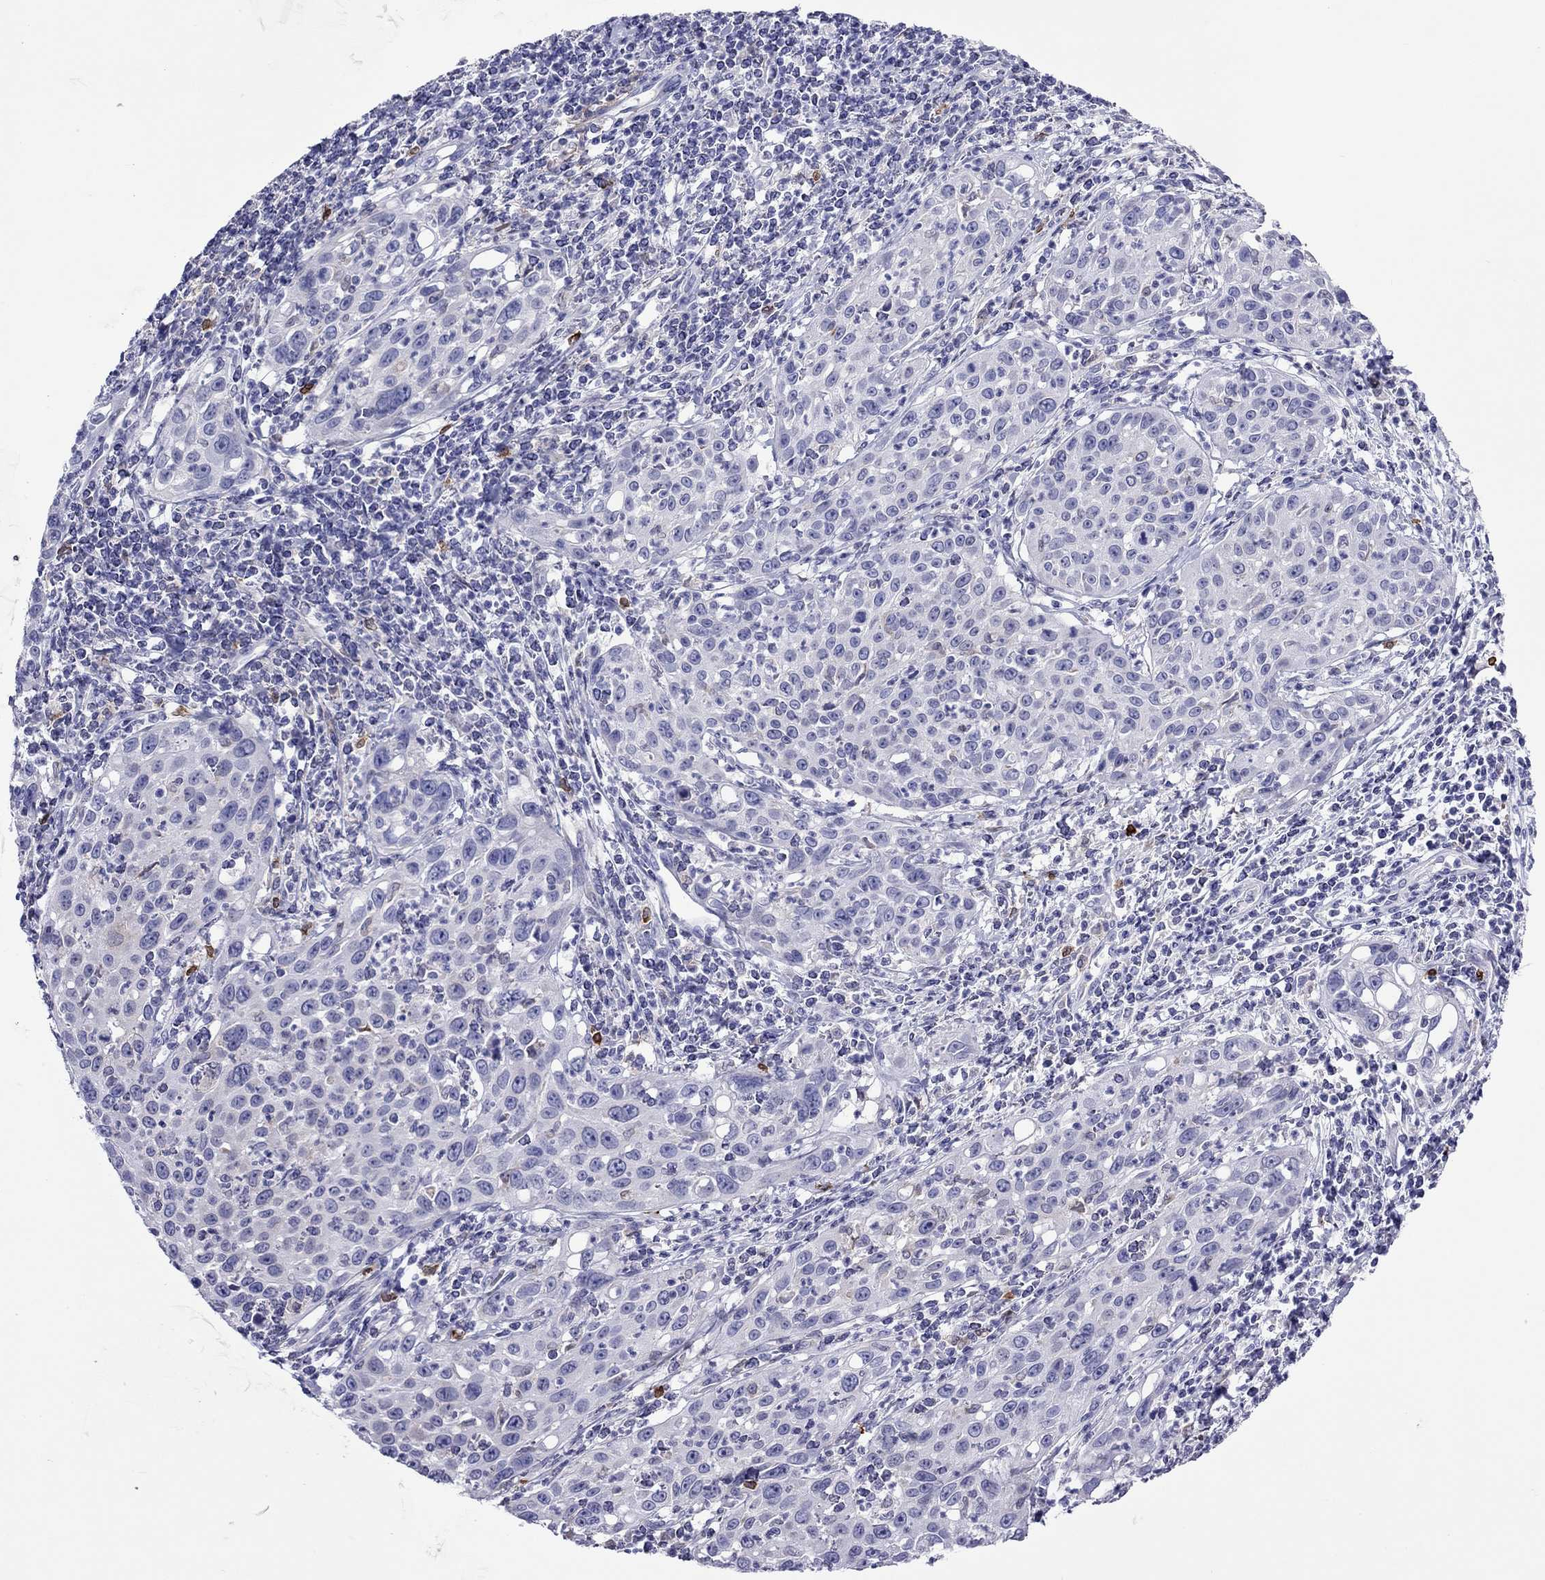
{"staining": {"intensity": "negative", "quantity": "none", "location": "none"}, "tissue": "cervical cancer", "cell_type": "Tumor cells", "image_type": "cancer", "snomed": [{"axis": "morphology", "description": "Squamous cell carcinoma, NOS"}, {"axis": "topography", "description": "Cervix"}], "caption": "This is a micrograph of immunohistochemistry (IHC) staining of cervical cancer (squamous cell carcinoma), which shows no staining in tumor cells.", "gene": "ADORA2A", "patient": {"sex": "female", "age": 26}}